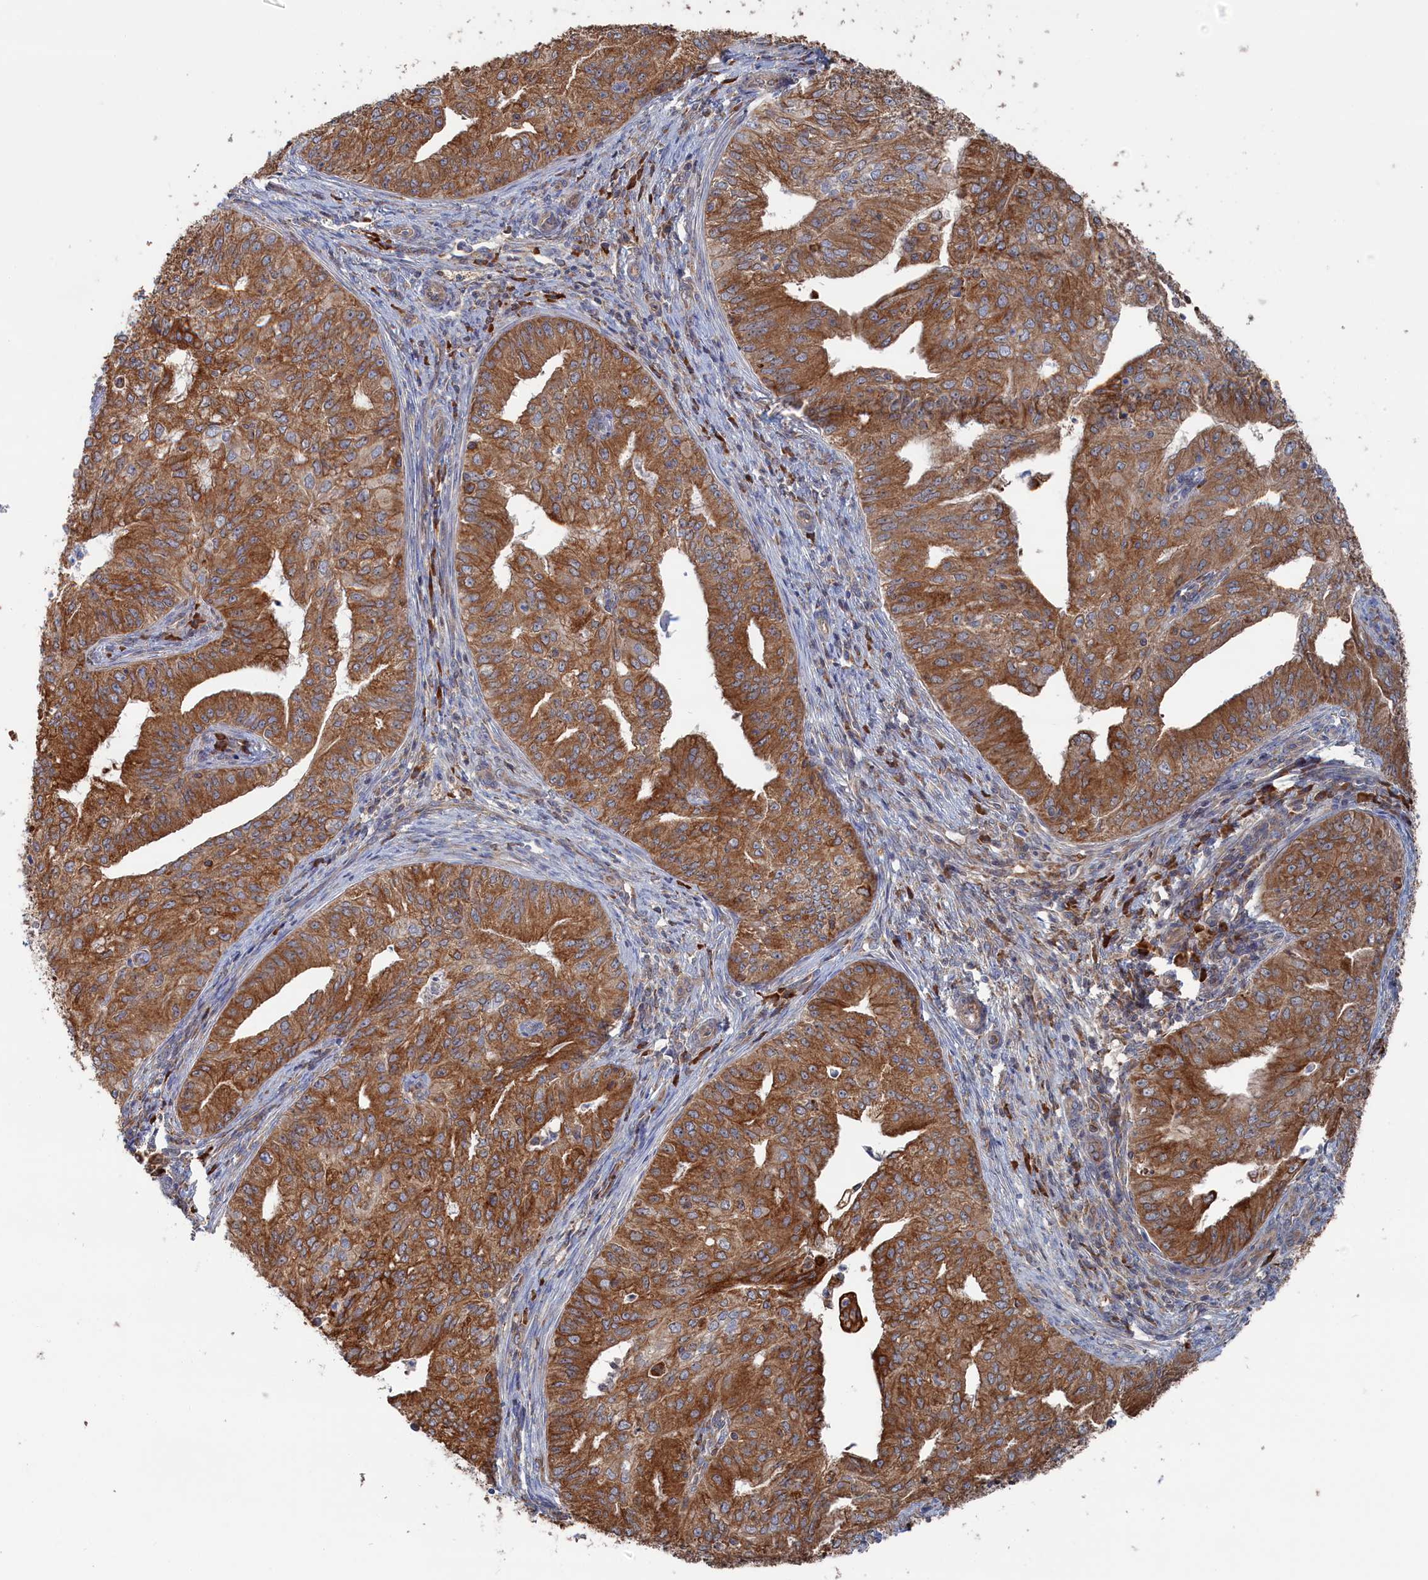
{"staining": {"intensity": "moderate", "quantity": ">75%", "location": "cytoplasmic/membranous"}, "tissue": "endometrial cancer", "cell_type": "Tumor cells", "image_type": "cancer", "snomed": [{"axis": "morphology", "description": "Adenocarcinoma, NOS"}, {"axis": "topography", "description": "Endometrium"}], "caption": "Immunohistochemistry of adenocarcinoma (endometrial) demonstrates medium levels of moderate cytoplasmic/membranous expression in approximately >75% of tumor cells.", "gene": "BPIFB6", "patient": {"sex": "female", "age": 50}}